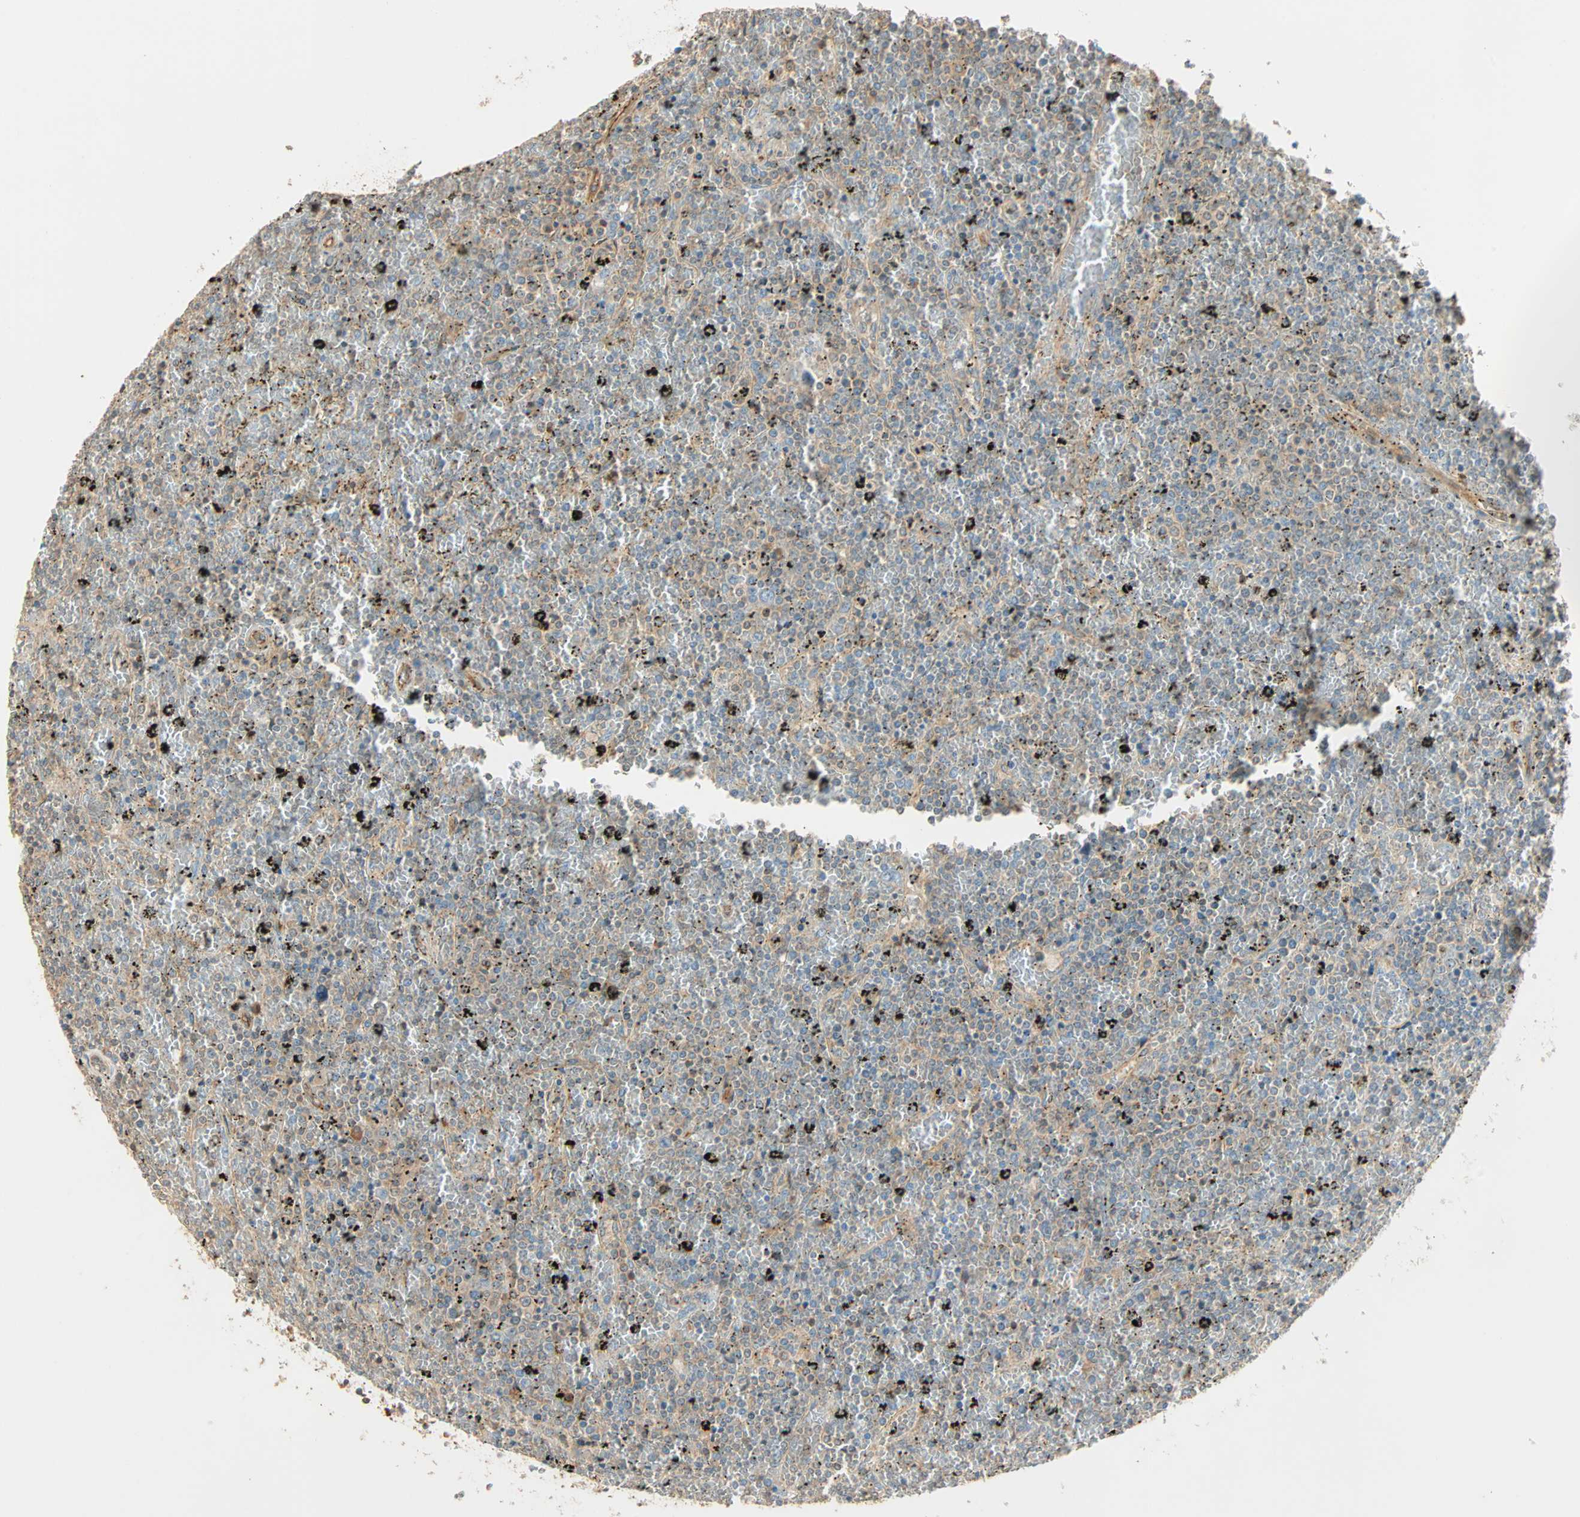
{"staining": {"intensity": "negative", "quantity": "none", "location": "none"}, "tissue": "lymphoma", "cell_type": "Tumor cells", "image_type": "cancer", "snomed": [{"axis": "morphology", "description": "Malignant lymphoma, non-Hodgkin's type, Low grade"}, {"axis": "topography", "description": "Spleen"}], "caption": "The photomicrograph reveals no staining of tumor cells in low-grade malignant lymphoma, non-Hodgkin's type.", "gene": "GALK1", "patient": {"sex": "female", "age": 77}}